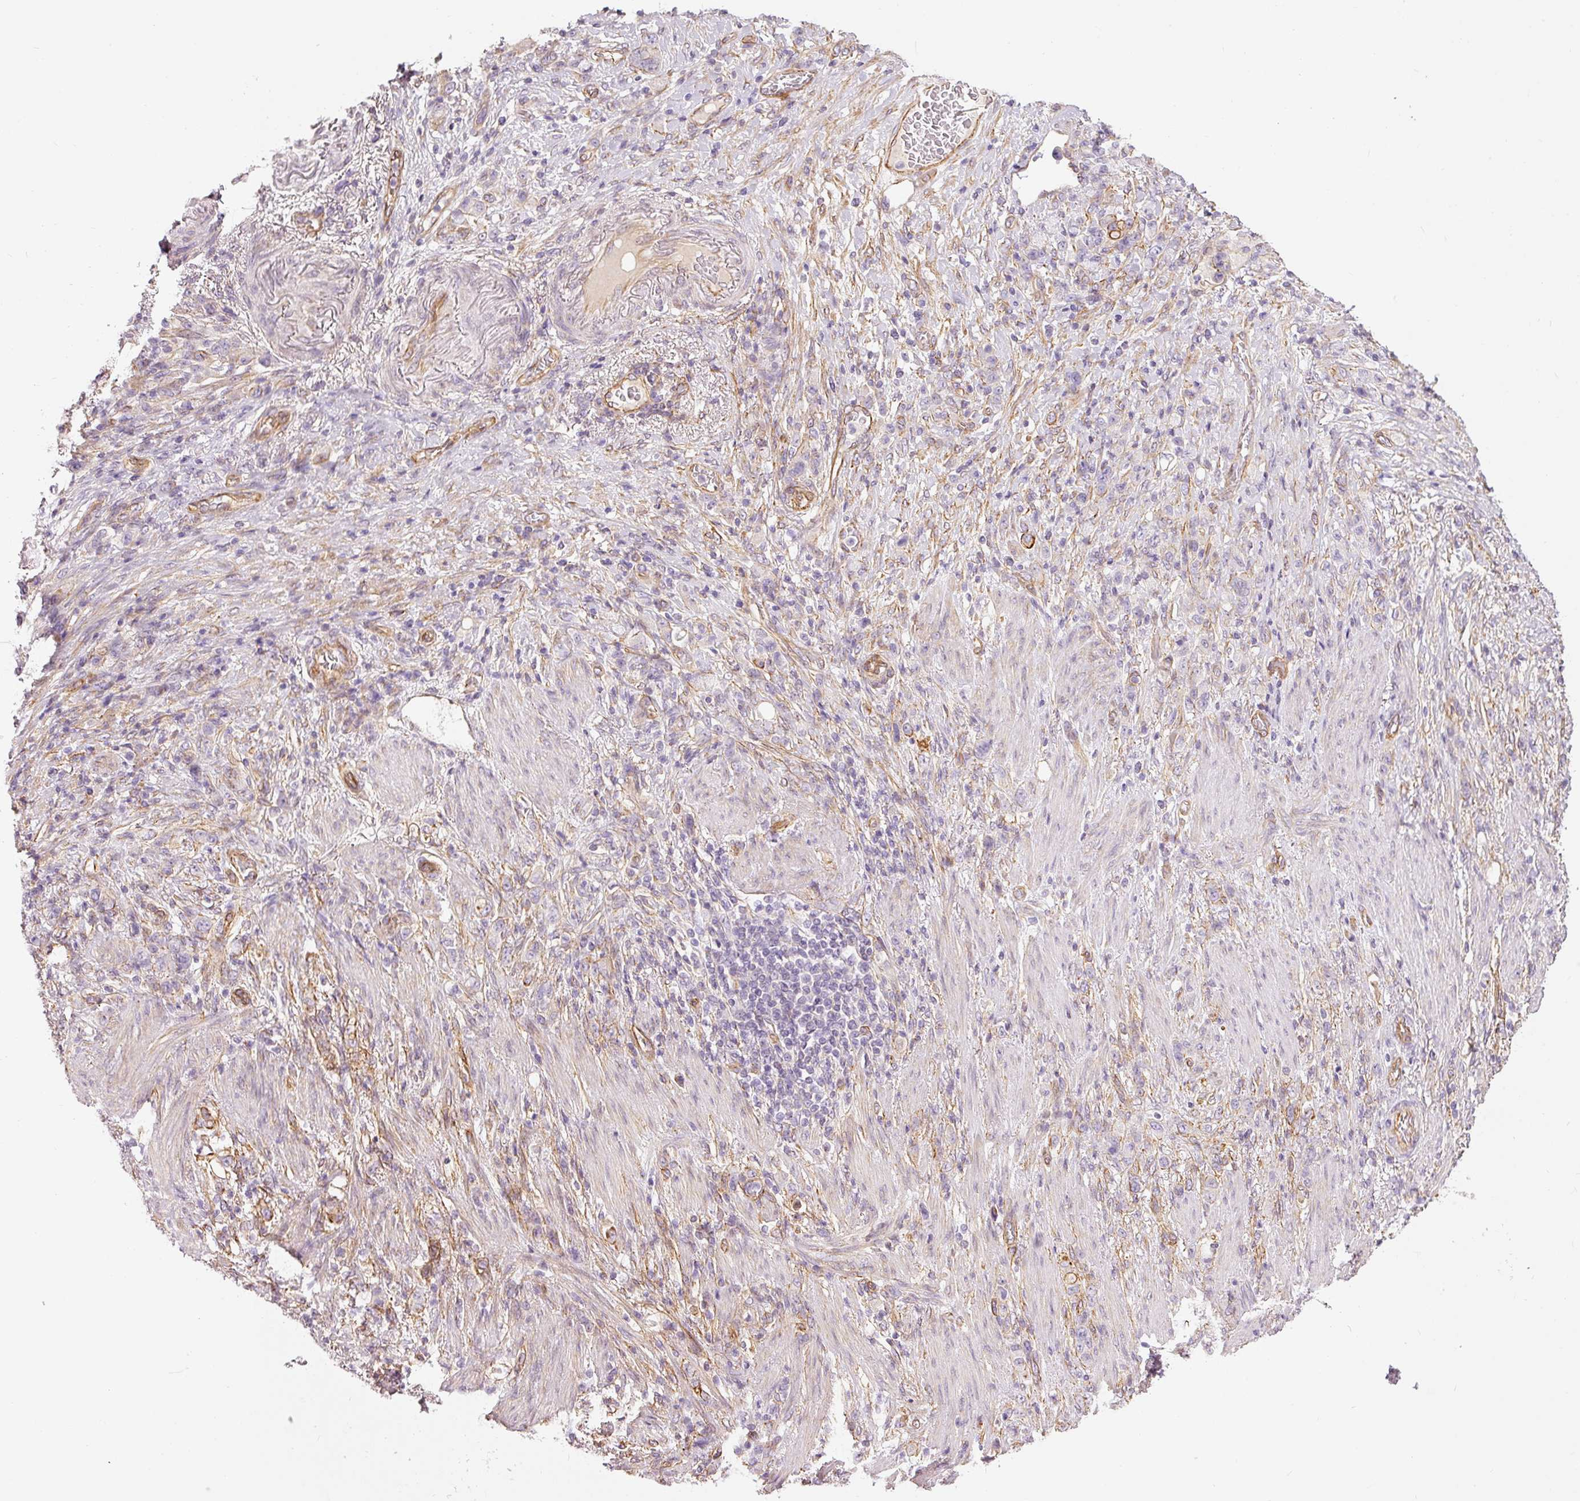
{"staining": {"intensity": "moderate", "quantity": "25%-75%", "location": "cytoplasmic/membranous"}, "tissue": "stomach cancer", "cell_type": "Tumor cells", "image_type": "cancer", "snomed": [{"axis": "morphology", "description": "Adenocarcinoma, NOS"}, {"axis": "topography", "description": "Stomach"}], "caption": "Human stomach cancer (adenocarcinoma) stained with a brown dye exhibits moderate cytoplasmic/membranous positive staining in about 25%-75% of tumor cells.", "gene": "OSR2", "patient": {"sex": "female", "age": 79}}